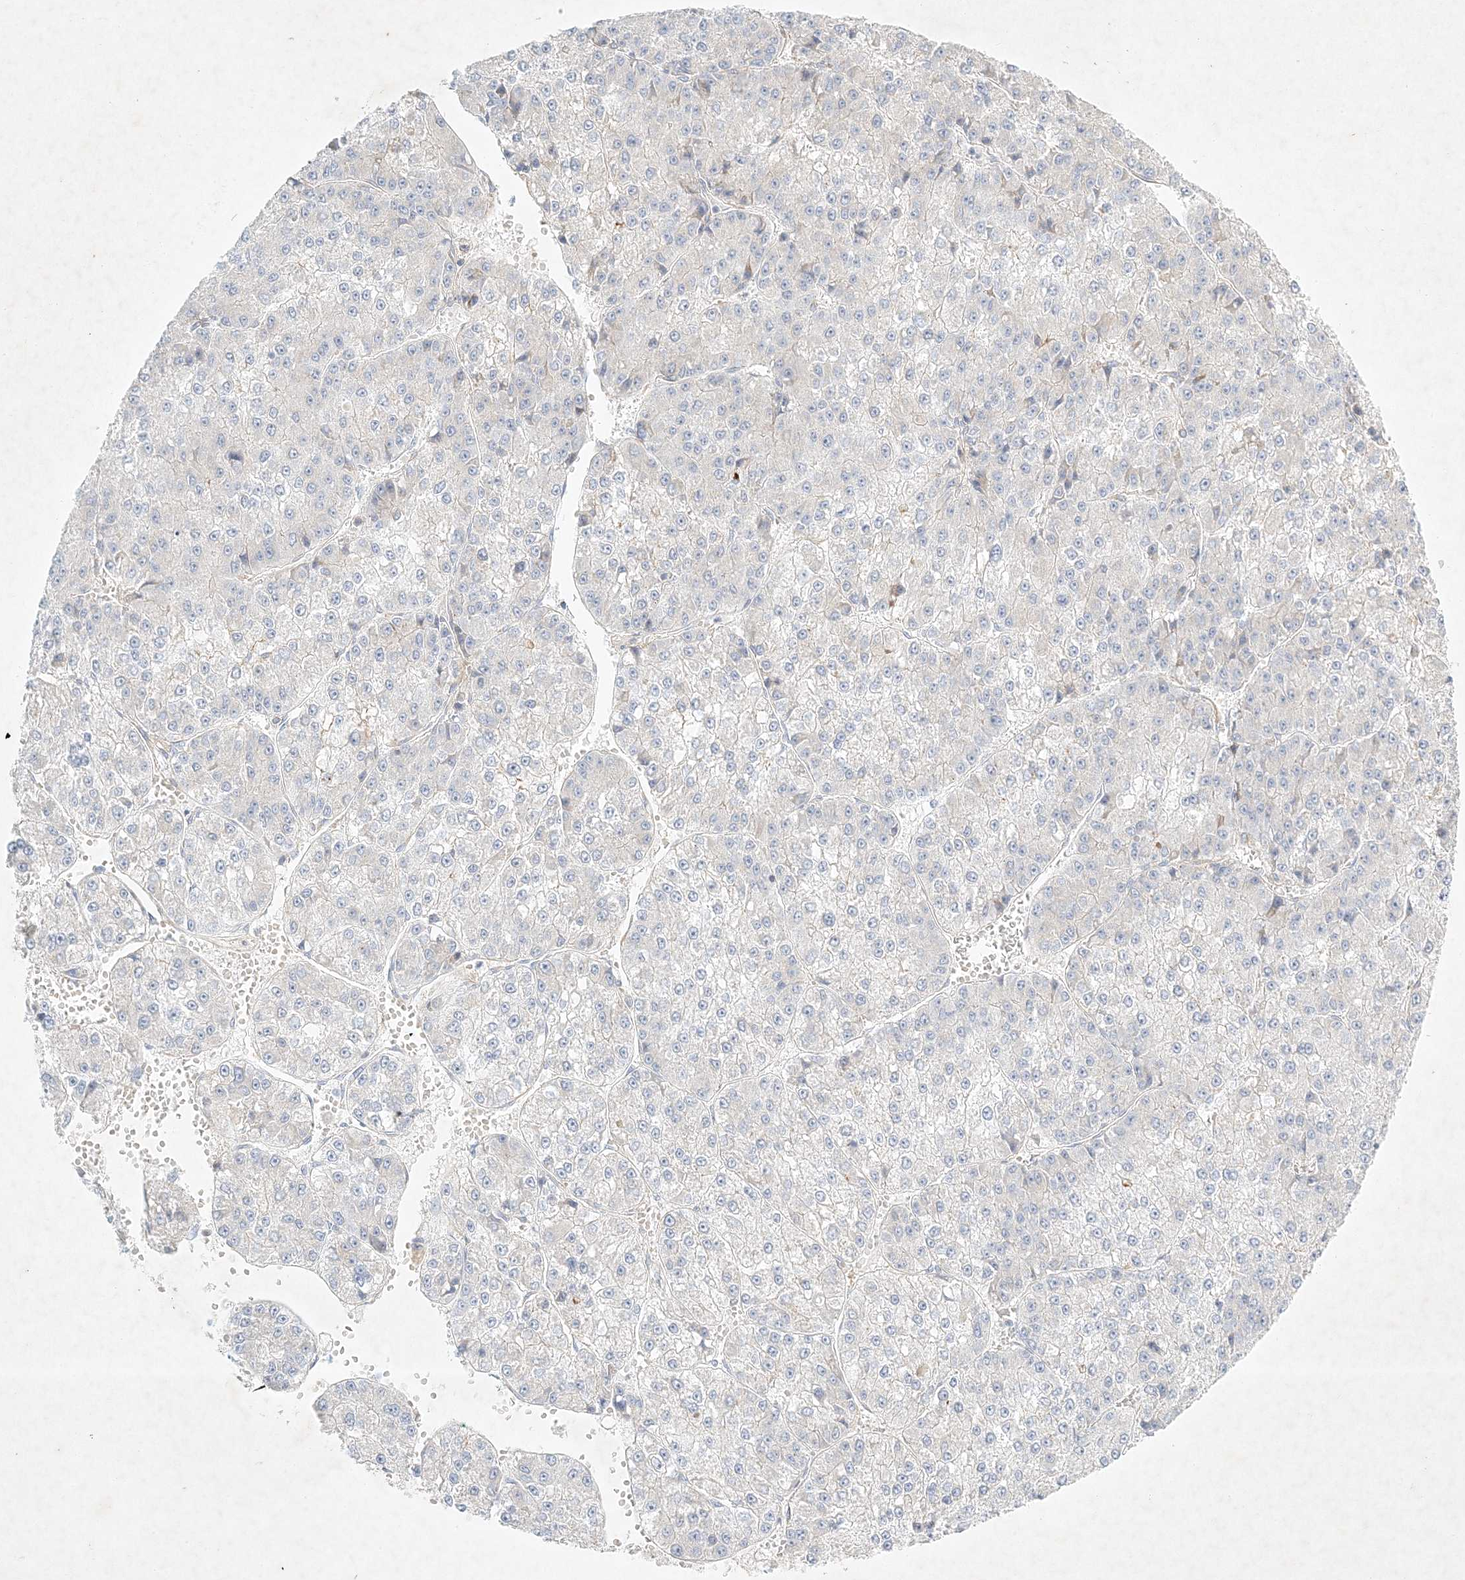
{"staining": {"intensity": "negative", "quantity": "none", "location": "none"}, "tissue": "liver cancer", "cell_type": "Tumor cells", "image_type": "cancer", "snomed": [{"axis": "morphology", "description": "Carcinoma, Hepatocellular, NOS"}, {"axis": "topography", "description": "Liver"}], "caption": "The photomicrograph demonstrates no significant positivity in tumor cells of liver cancer. Nuclei are stained in blue.", "gene": "STK11IP", "patient": {"sex": "female", "age": 73}}